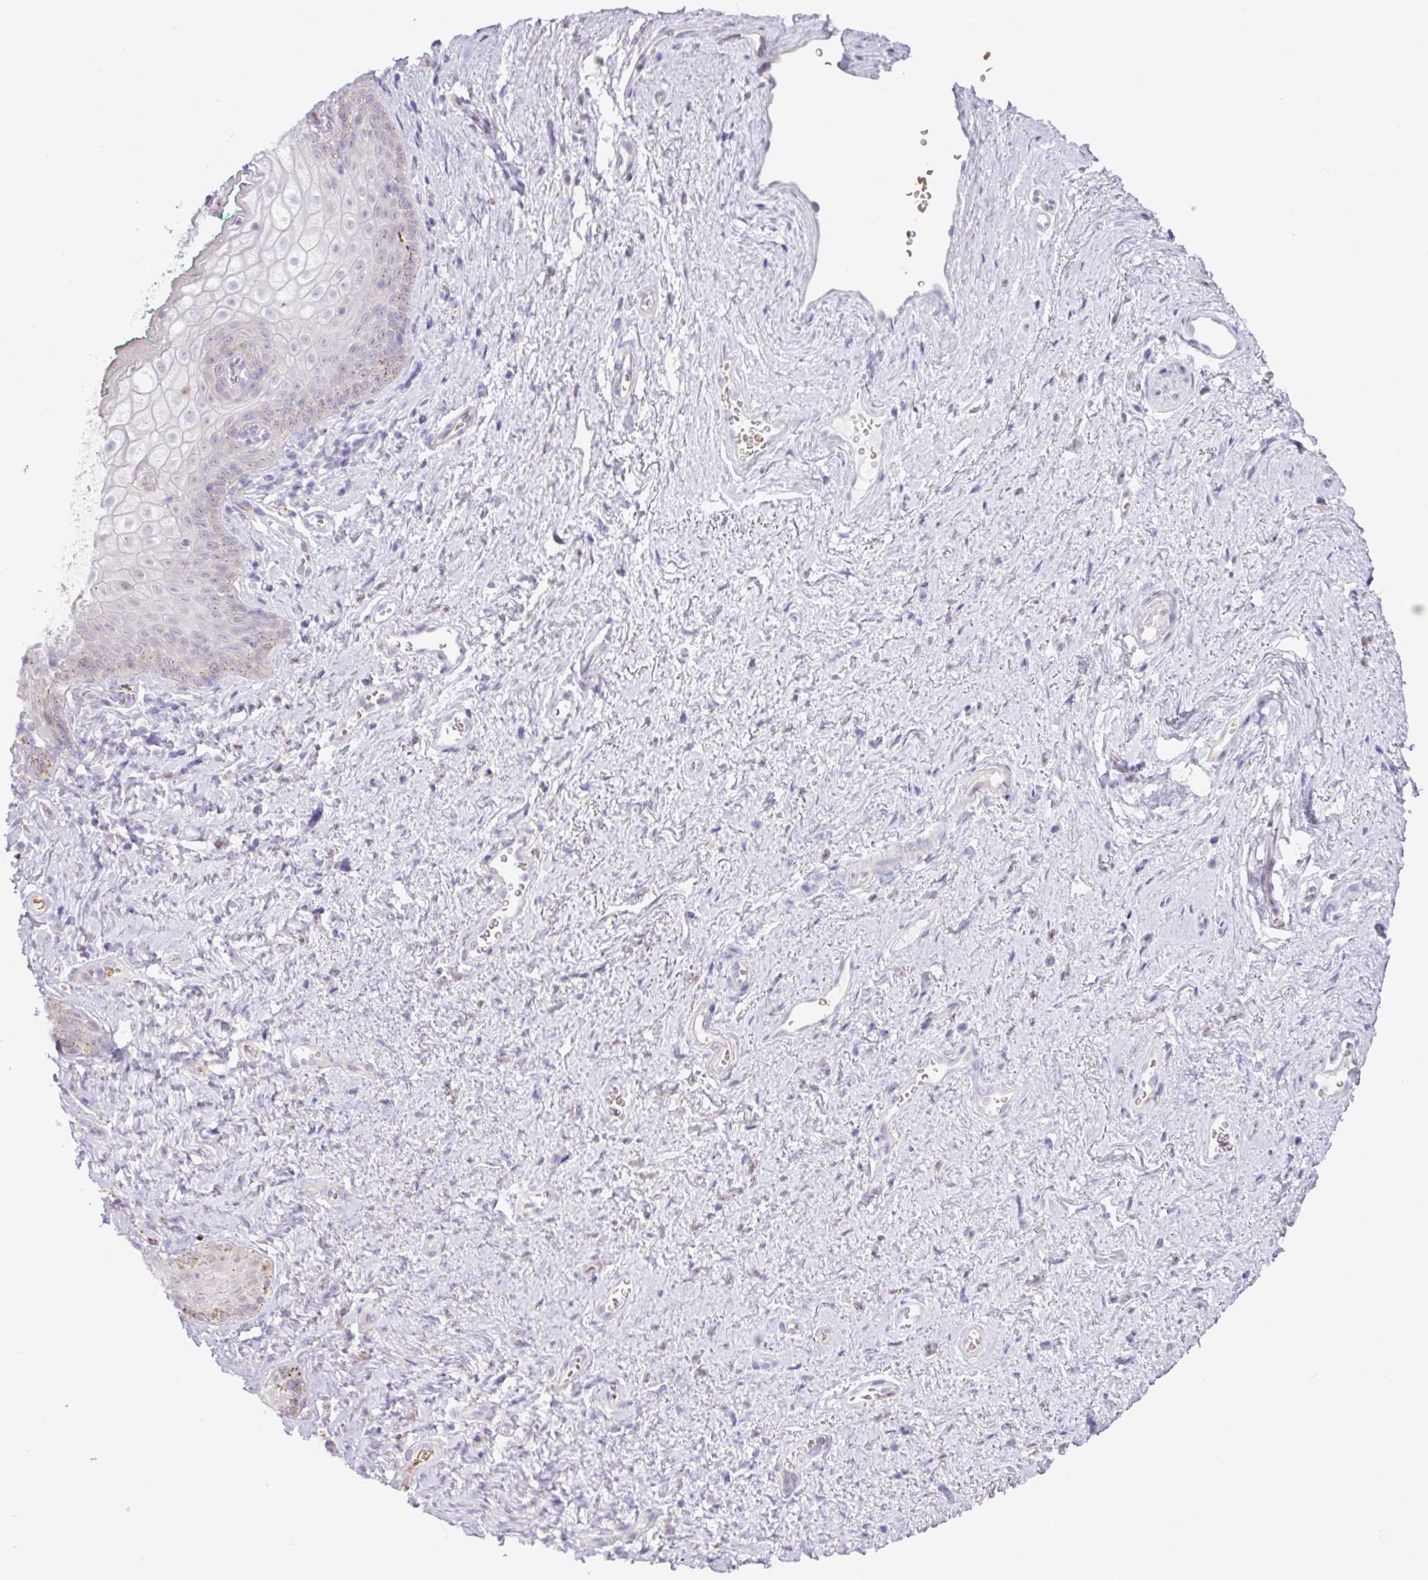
{"staining": {"intensity": "negative", "quantity": "none", "location": "none"}, "tissue": "vagina", "cell_type": "Squamous epithelial cells", "image_type": "normal", "snomed": [{"axis": "morphology", "description": "Normal tissue, NOS"}, {"axis": "topography", "description": "Vulva"}, {"axis": "topography", "description": "Vagina"}, {"axis": "topography", "description": "Peripheral nerve tissue"}], "caption": "Squamous epithelial cells show no significant expression in benign vagina. (Brightfield microscopy of DAB (3,3'-diaminobenzidine) IHC at high magnification).", "gene": "TONSL", "patient": {"sex": "female", "age": 66}}